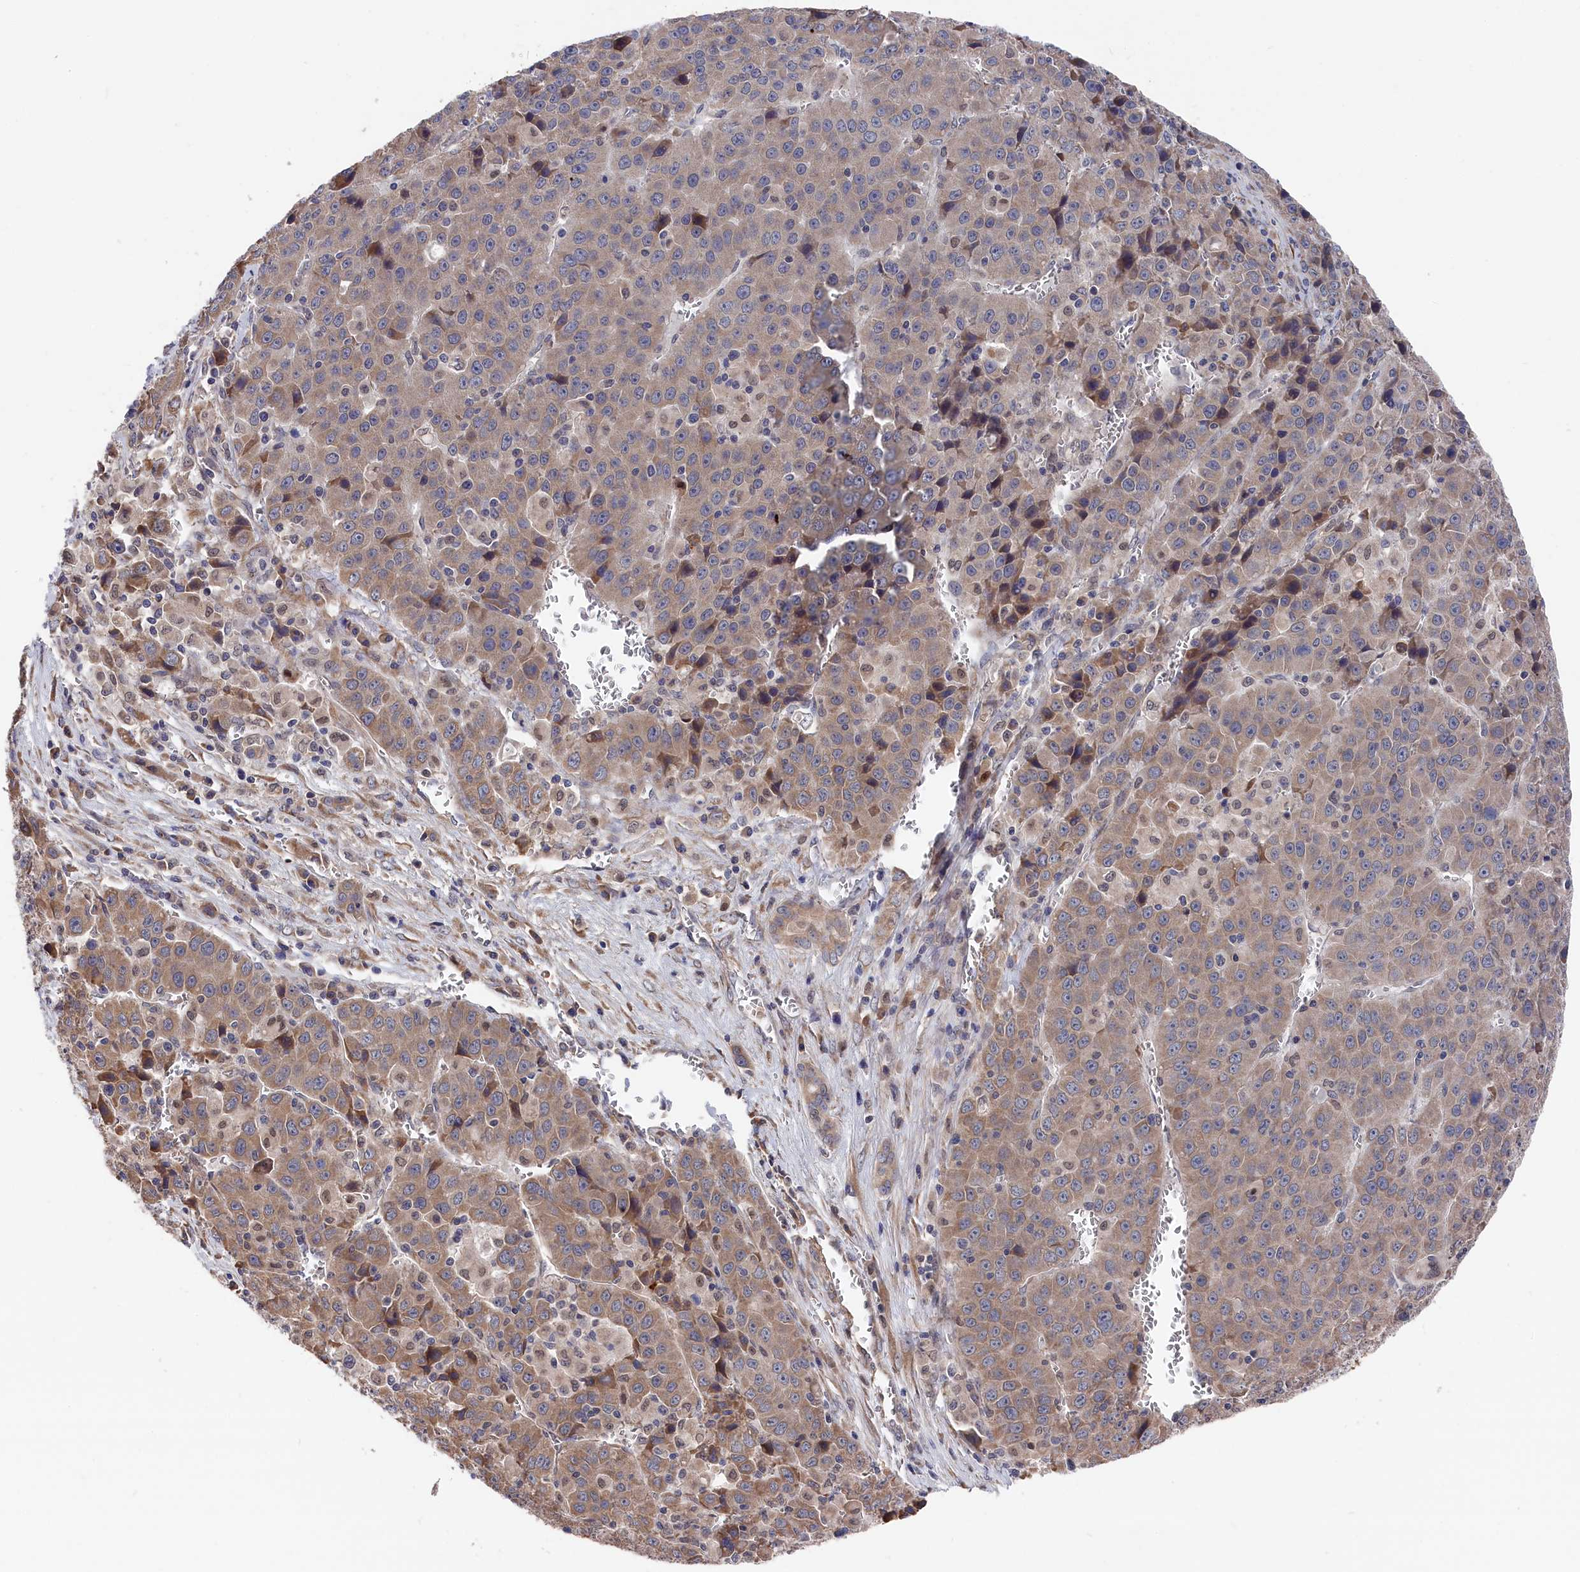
{"staining": {"intensity": "weak", "quantity": ">75%", "location": "cytoplasmic/membranous"}, "tissue": "liver cancer", "cell_type": "Tumor cells", "image_type": "cancer", "snomed": [{"axis": "morphology", "description": "Carcinoma, Hepatocellular, NOS"}, {"axis": "topography", "description": "Liver"}], "caption": "There is low levels of weak cytoplasmic/membranous staining in tumor cells of liver hepatocellular carcinoma, as demonstrated by immunohistochemical staining (brown color).", "gene": "CYB5D2", "patient": {"sex": "female", "age": 53}}